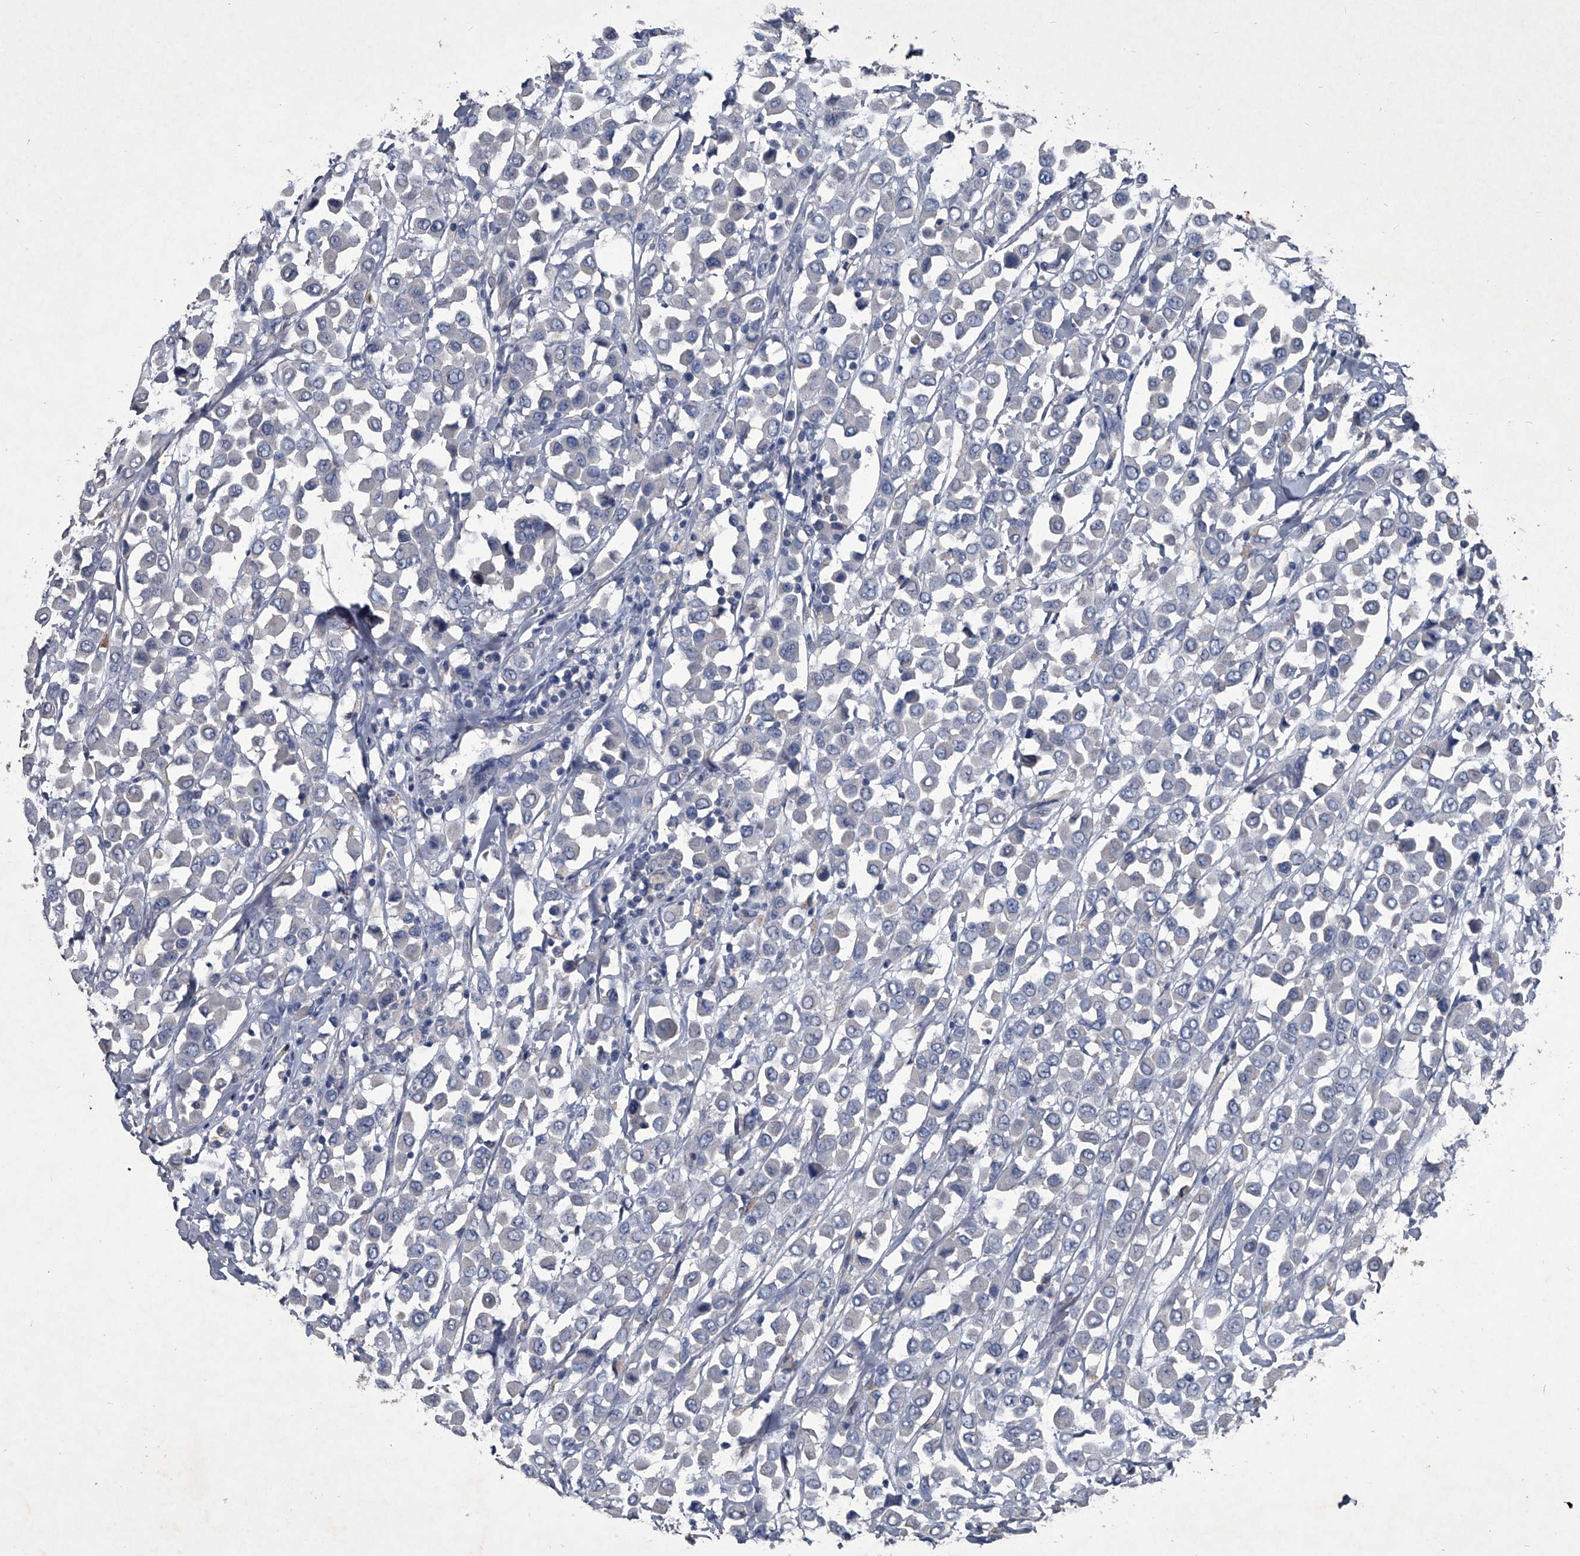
{"staining": {"intensity": "negative", "quantity": "none", "location": "none"}, "tissue": "breast cancer", "cell_type": "Tumor cells", "image_type": "cancer", "snomed": [{"axis": "morphology", "description": "Duct carcinoma"}, {"axis": "topography", "description": "Breast"}], "caption": "Tumor cells are negative for protein expression in human breast cancer. (Immunohistochemistry, brightfield microscopy, high magnification).", "gene": "MAPKAP1", "patient": {"sex": "female", "age": 61}}